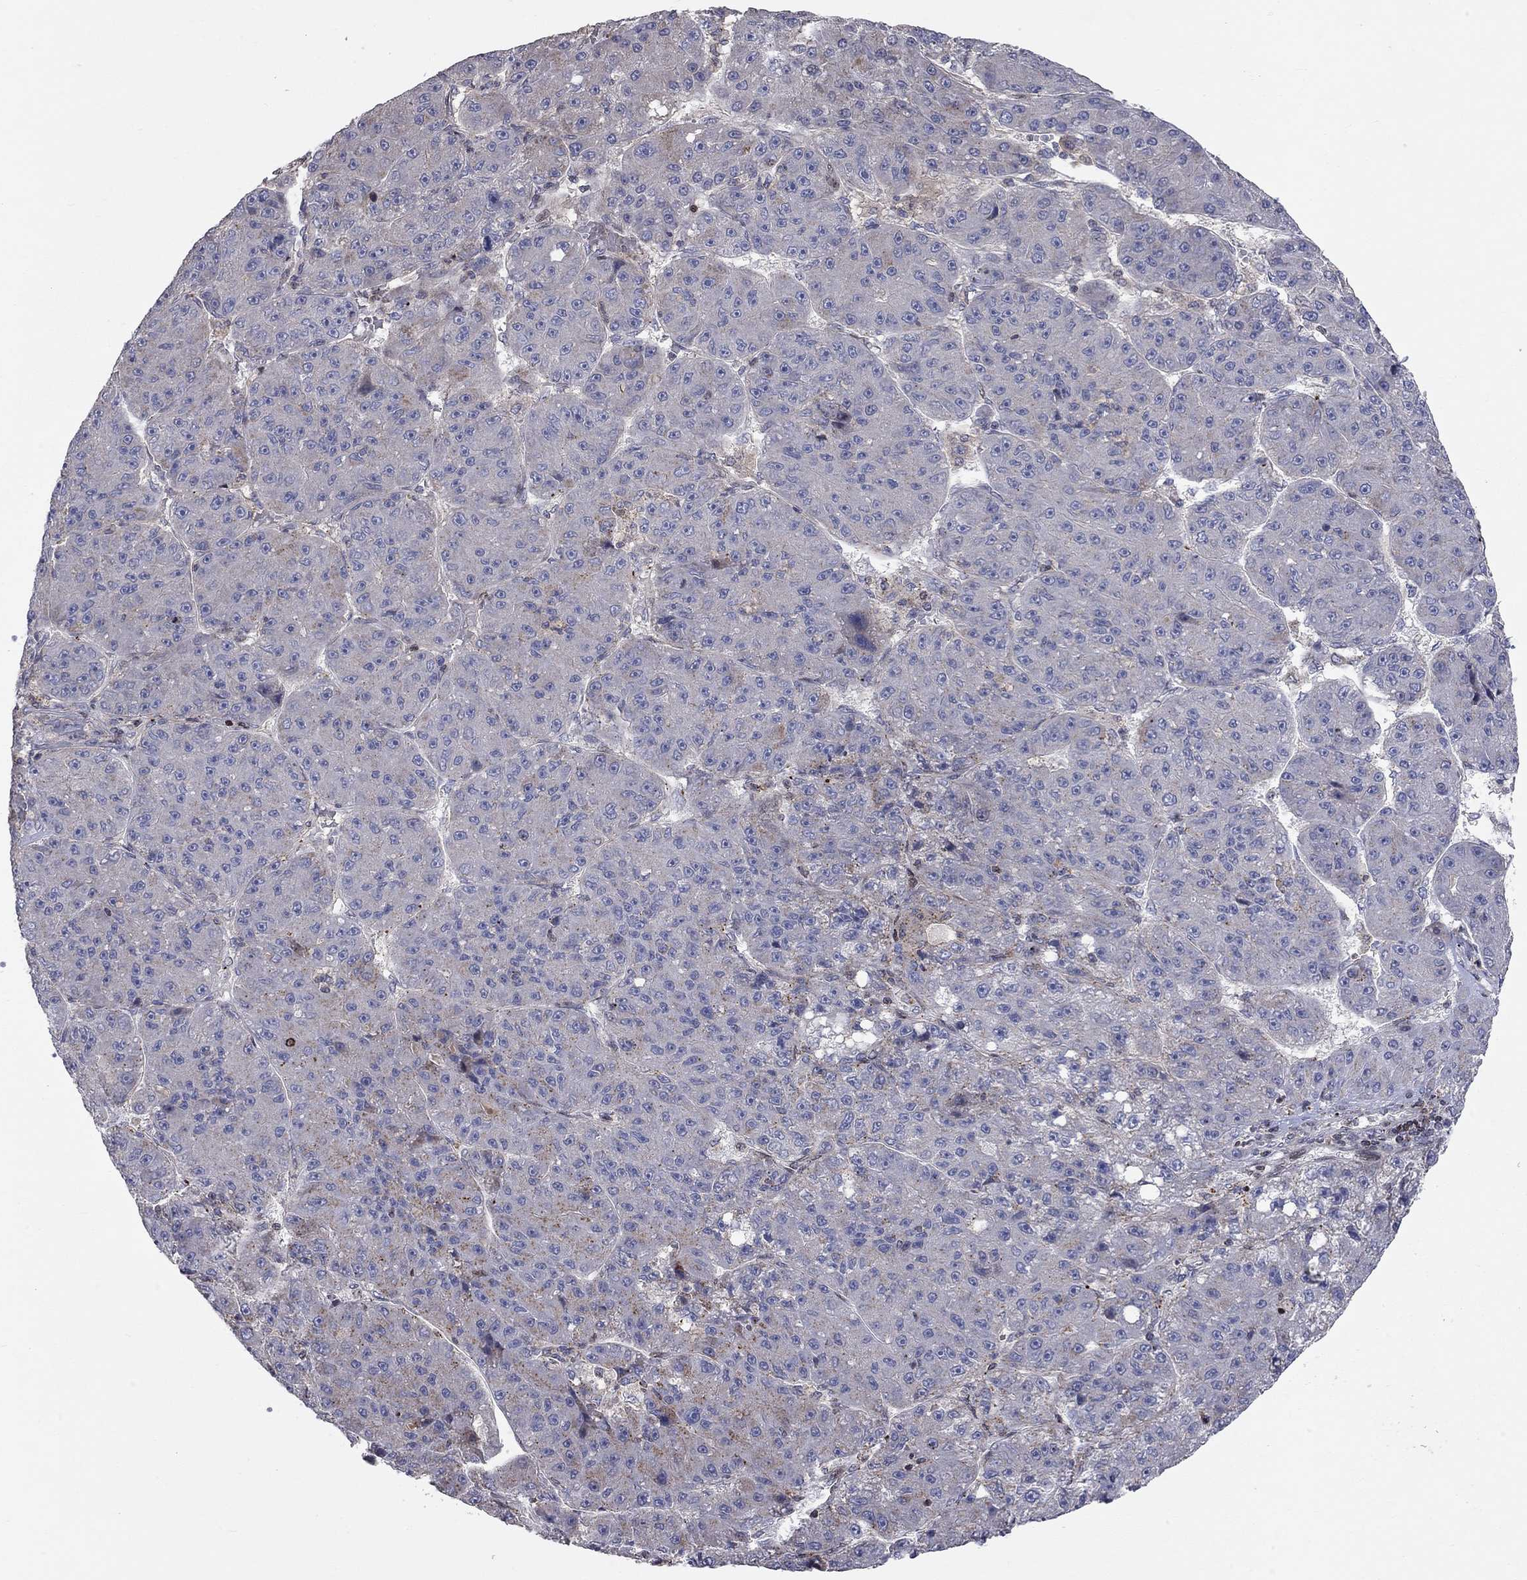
{"staining": {"intensity": "strong", "quantity": "<25%", "location": "cytoplasmic/membranous"}, "tissue": "liver cancer", "cell_type": "Tumor cells", "image_type": "cancer", "snomed": [{"axis": "morphology", "description": "Carcinoma, Hepatocellular, NOS"}, {"axis": "topography", "description": "Liver"}], "caption": "IHC staining of liver hepatocellular carcinoma, which displays medium levels of strong cytoplasmic/membranous expression in approximately <25% of tumor cells indicating strong cytoplasmic/membranous protein positivity. The staining was performed using DAB (brown) for protein detection and nuclei were counterstained in hematoxylin (blue).", "gene": "ERN2", "patient": {"sex": "male", "age": 67}}